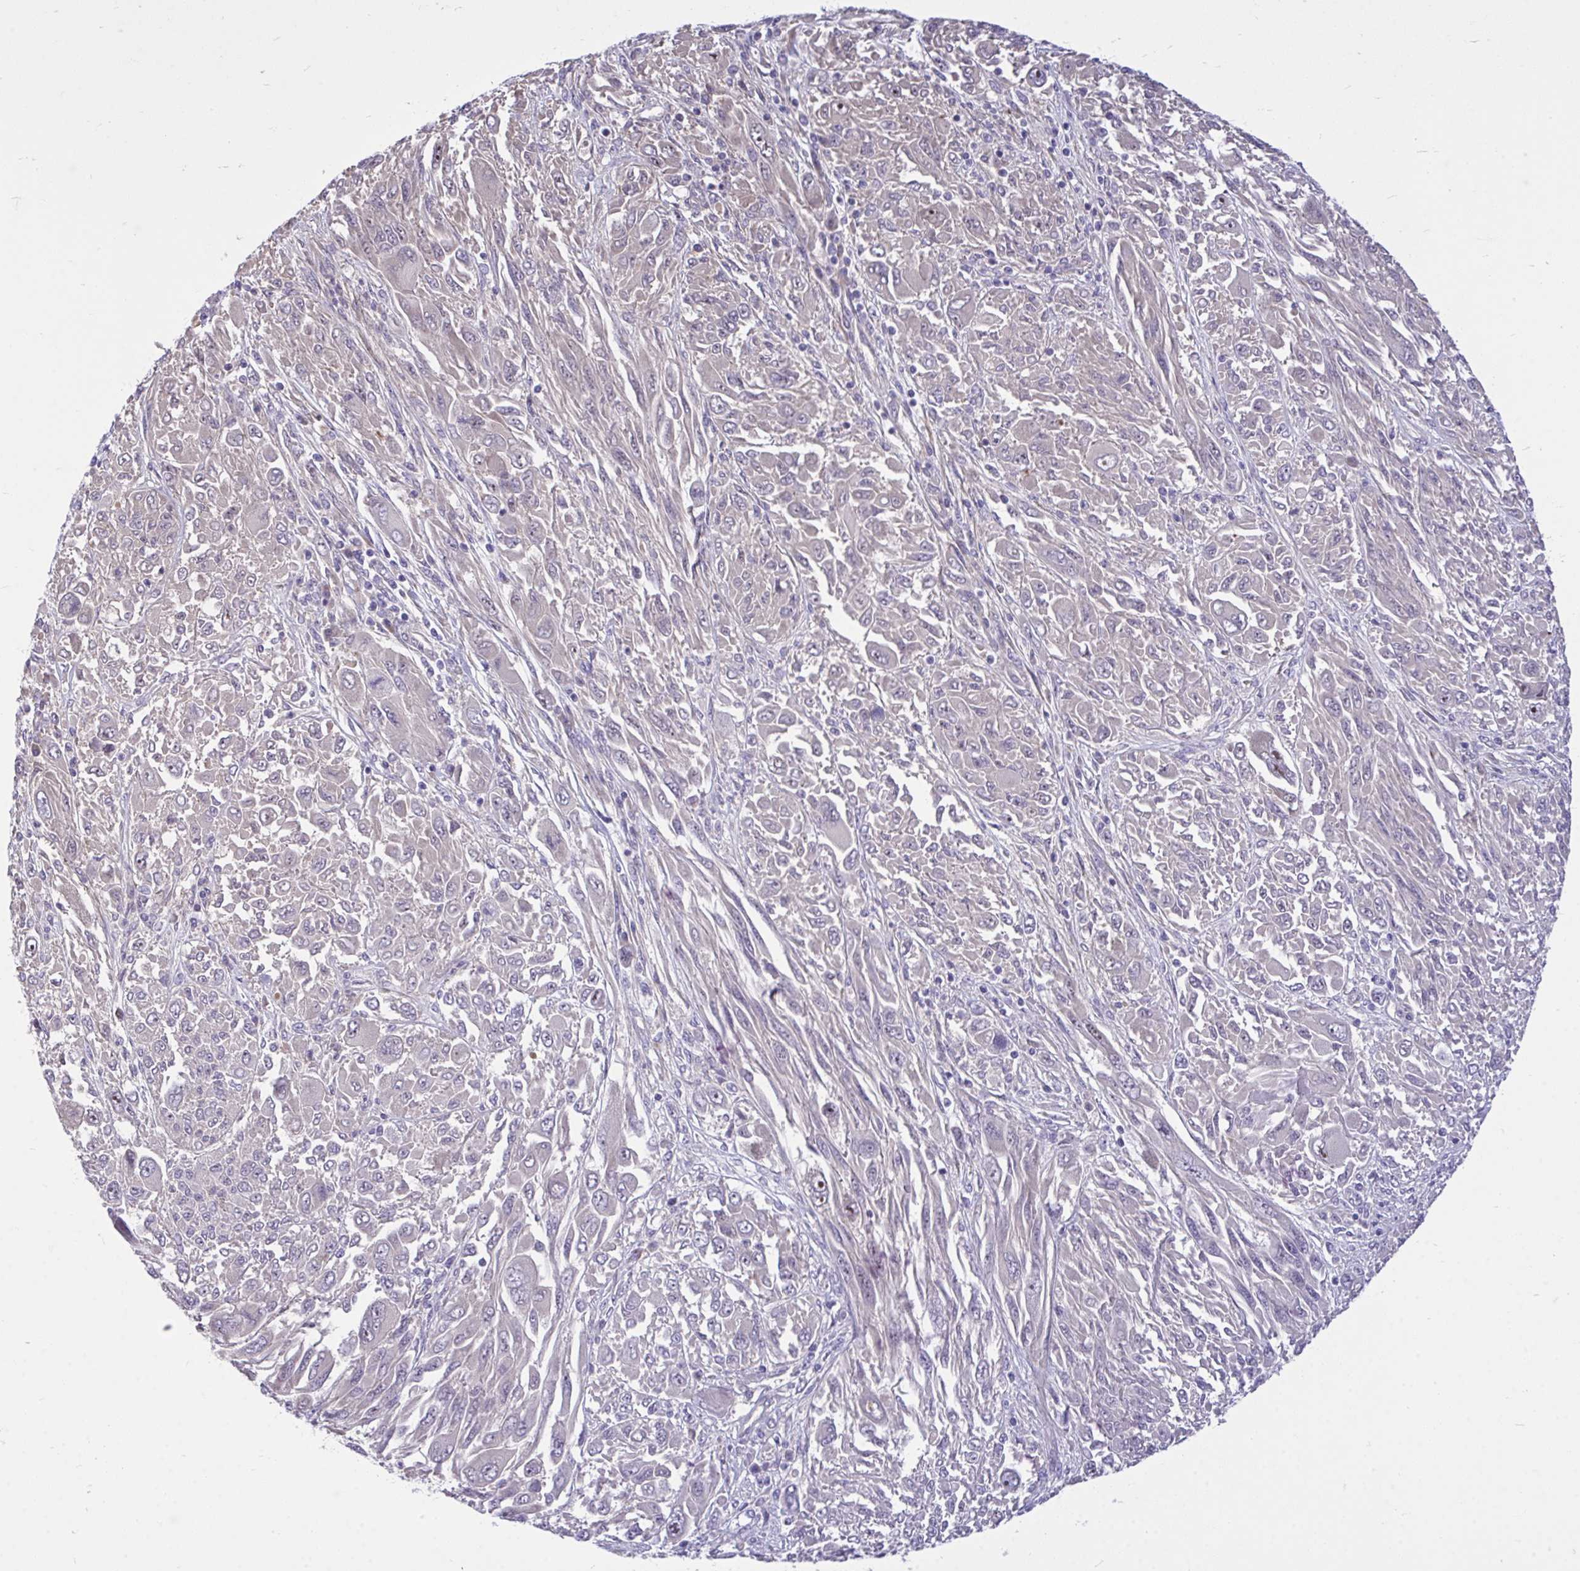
{"staining": {"intensity": "negative", "quantity": "none", "location": "none"}, "tissue": "melanoma", "cell_type": "Tumor cells", "image_type": "cancer", "snomed": [{"axis": "morphology", "description": "Malignant melanoma, NOS"}, {"axis": "topography", "description": "Skin"}], "caption": "Photomicrograph shows no significant protein positivity in tumor cells of malignant melanoma.", "gene": "HMBOX1", "patient": {"sex": "female", "age": 91}}